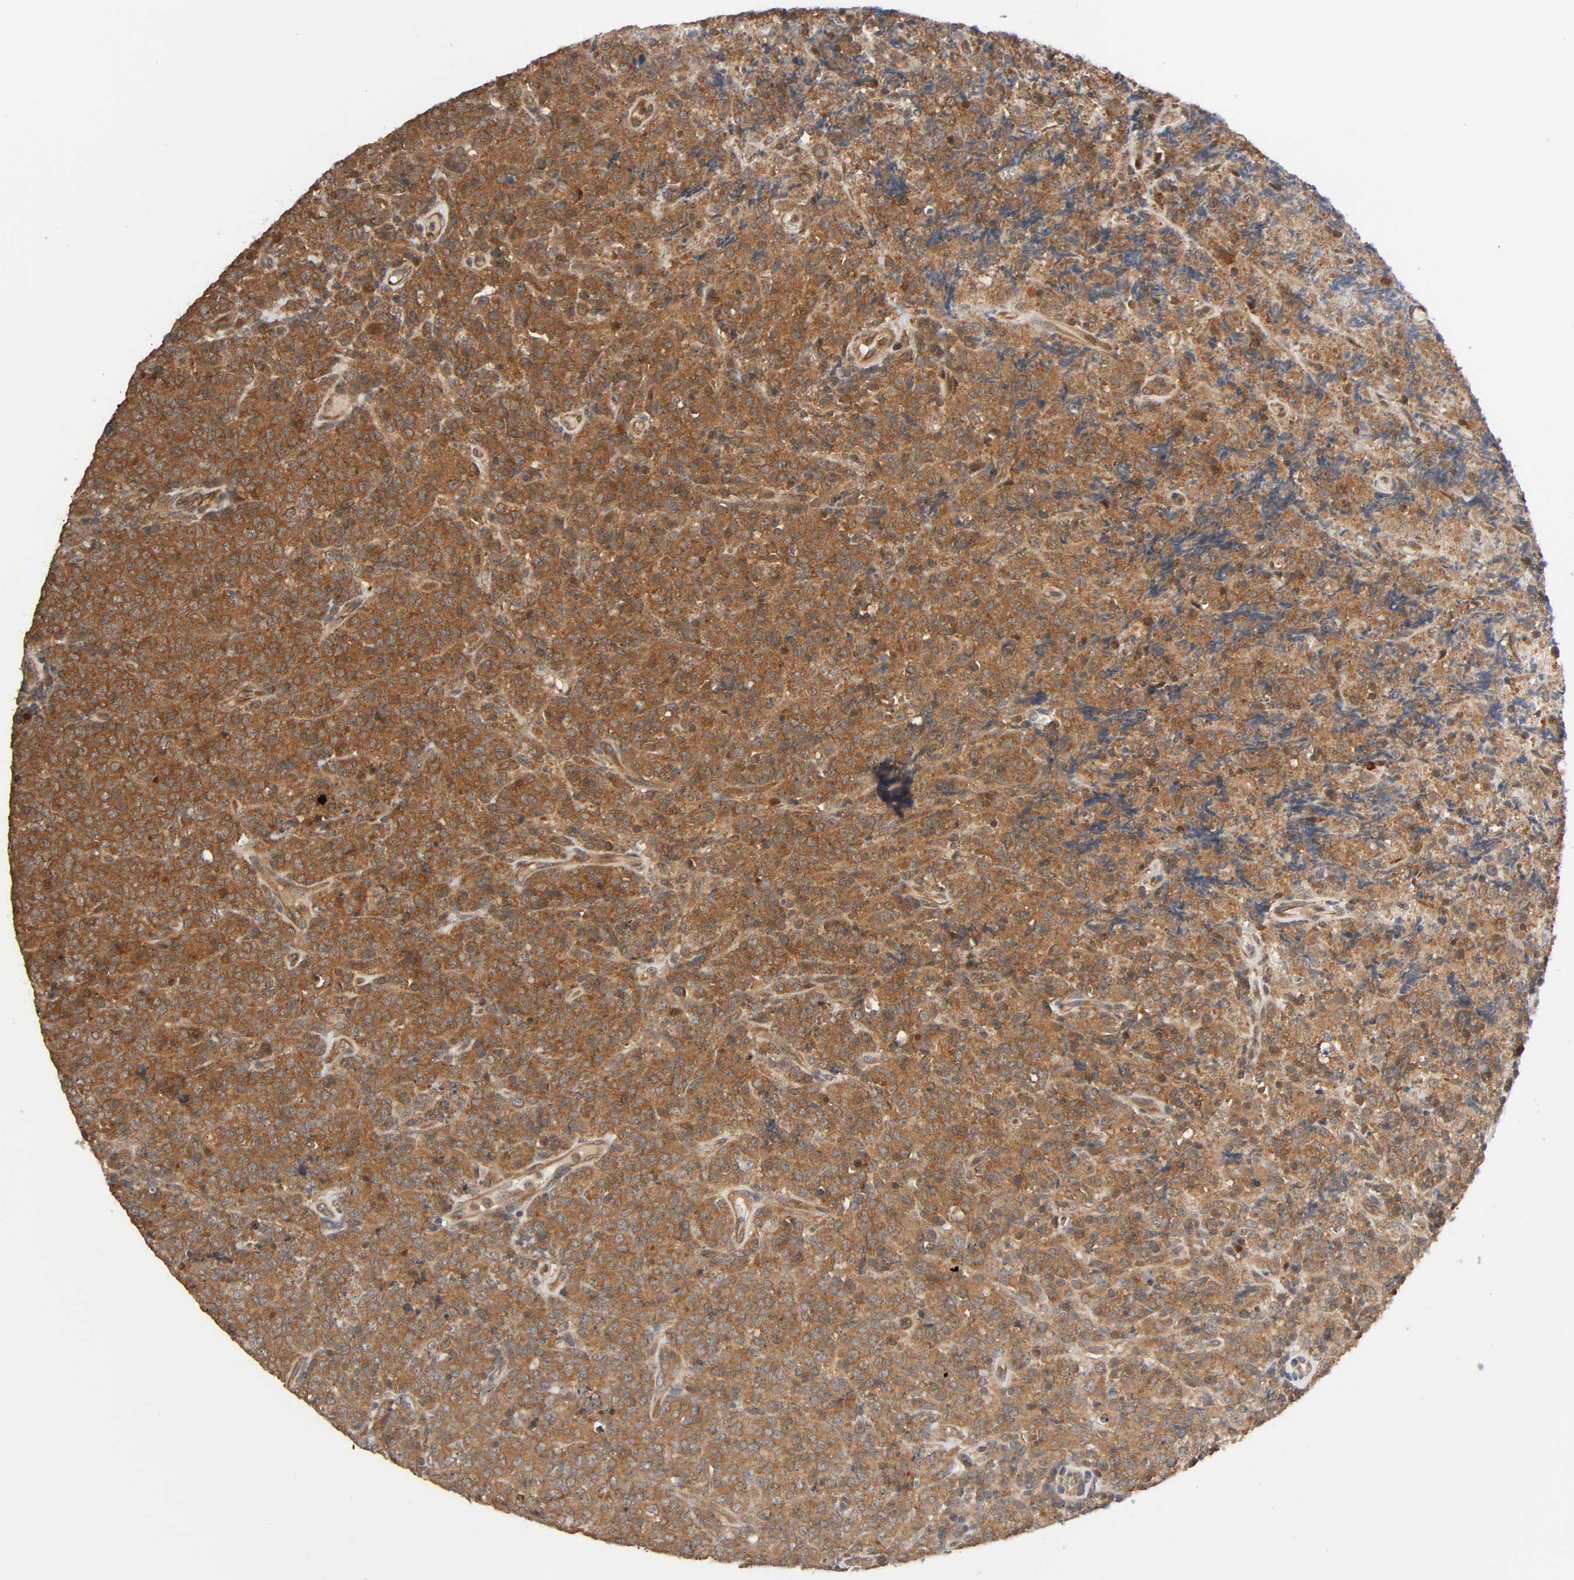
{"staining": {"intensity": "moderate", "quantity": ">75%", "location": "cytoplasmic/membranous"}, "tissue": "lymphoma", "cell_type": "Tumor cells", "image_type": "cancer", "snomed": [{"axis": "morphology", "description": "Malignant lymphoma, non-Hodgkin's type, High grade"}, {"axis": "topography", "description": "Tonsil"}], "caption": "Tumor cells display medium levels of moderate cytoplasmic/membranous staining in about >75% of cells in high-grade malignant lymphoma, non-Hodgkin's type.", "gene": "PPP2R1B", "patient": {"sex": "female", "age": 36}}